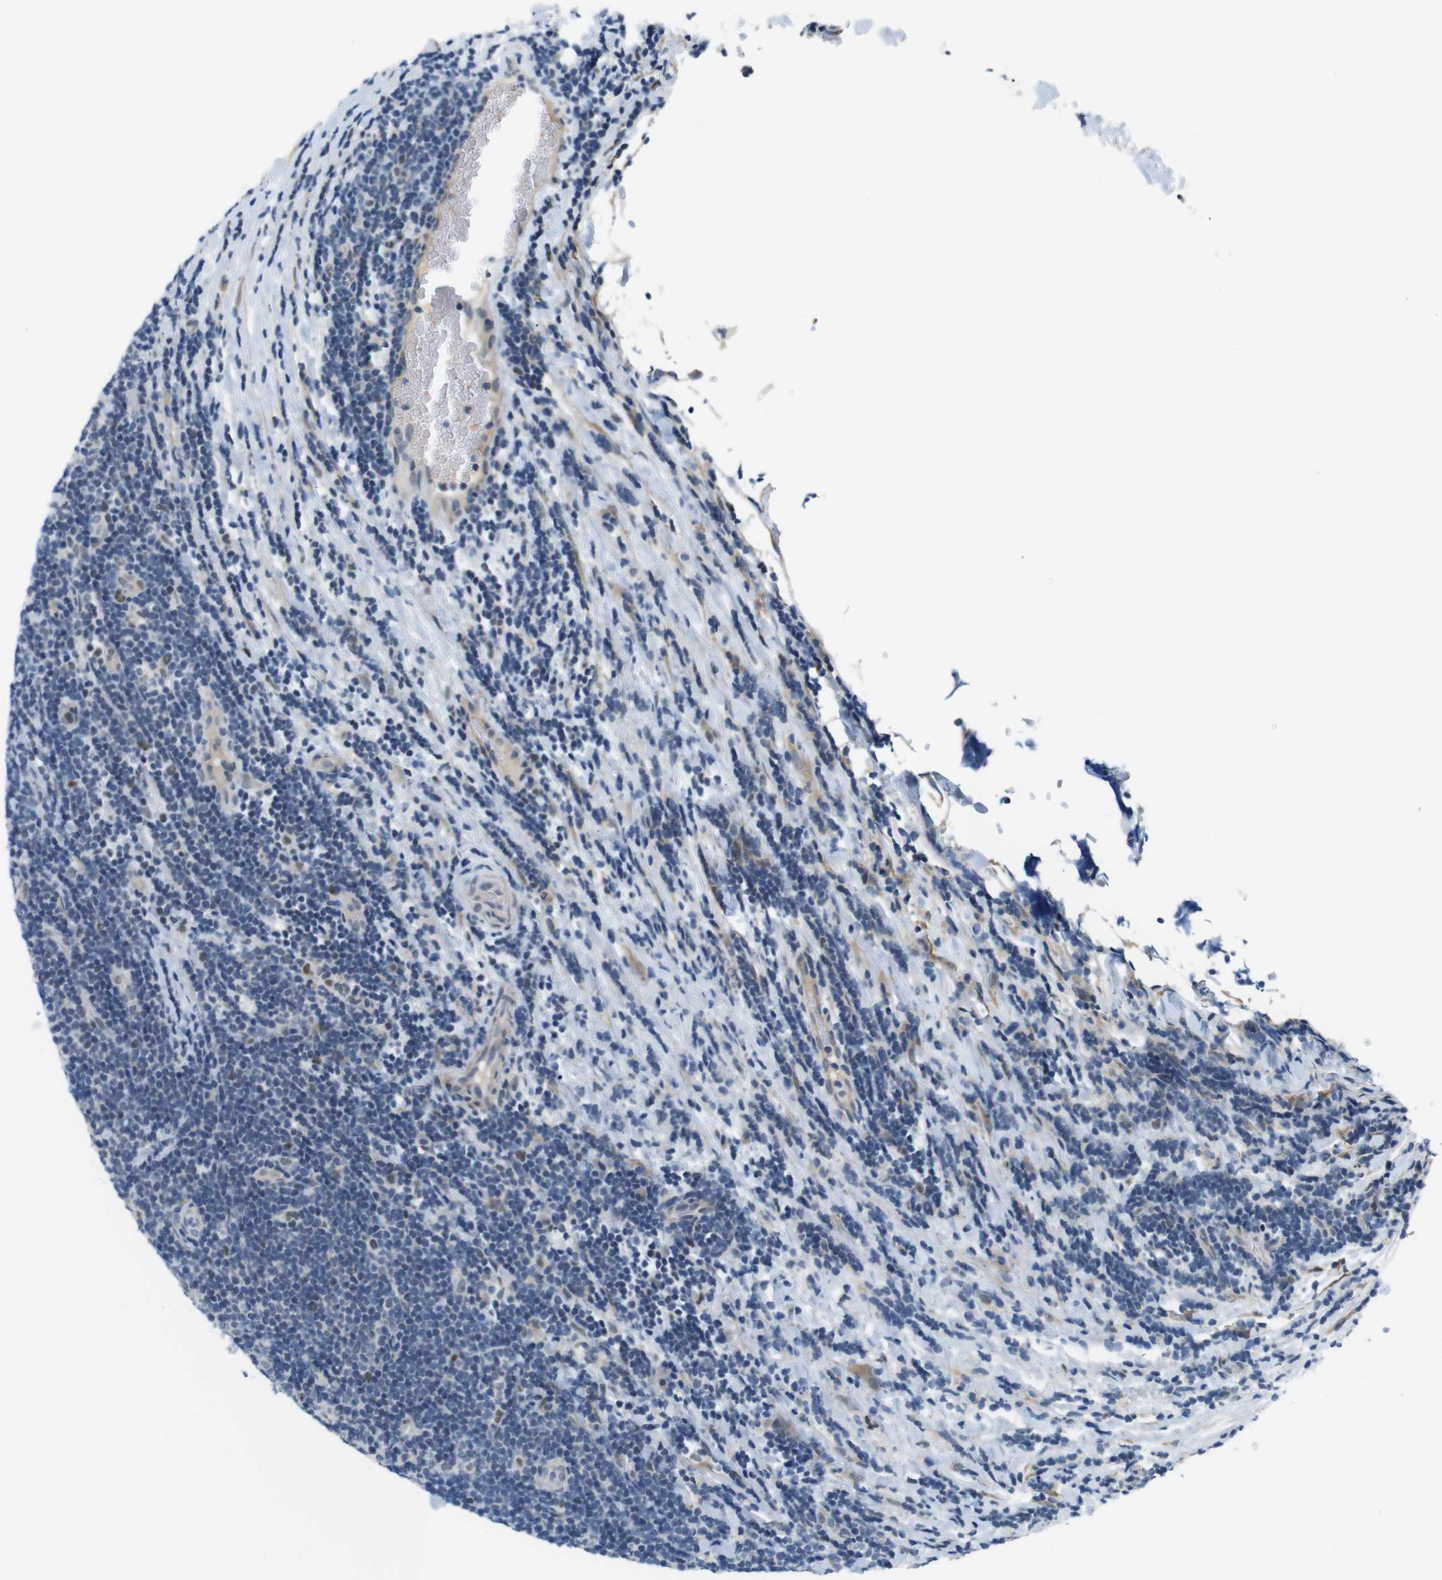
{"staining": {"intensity": "moderate", "quantity": "<25%", "location": "nuclear"}, "tissue": "lymphoma", "cell_type": "Tumor cells", "image_type": "cancer", "snomed": [{"axis": "morphology", "description": "Malignant lymphoma, non-Hodgkin's type, Low grade"}, {"axis": "topography", "description": "Lymph node"}], "caption": "Lymphoma stained with IHC demonstrates moderate nuclear expression in about <25% of tumor cells.", "gene": "SMCO2", "patient": {"sex": "male", "age": 83}}